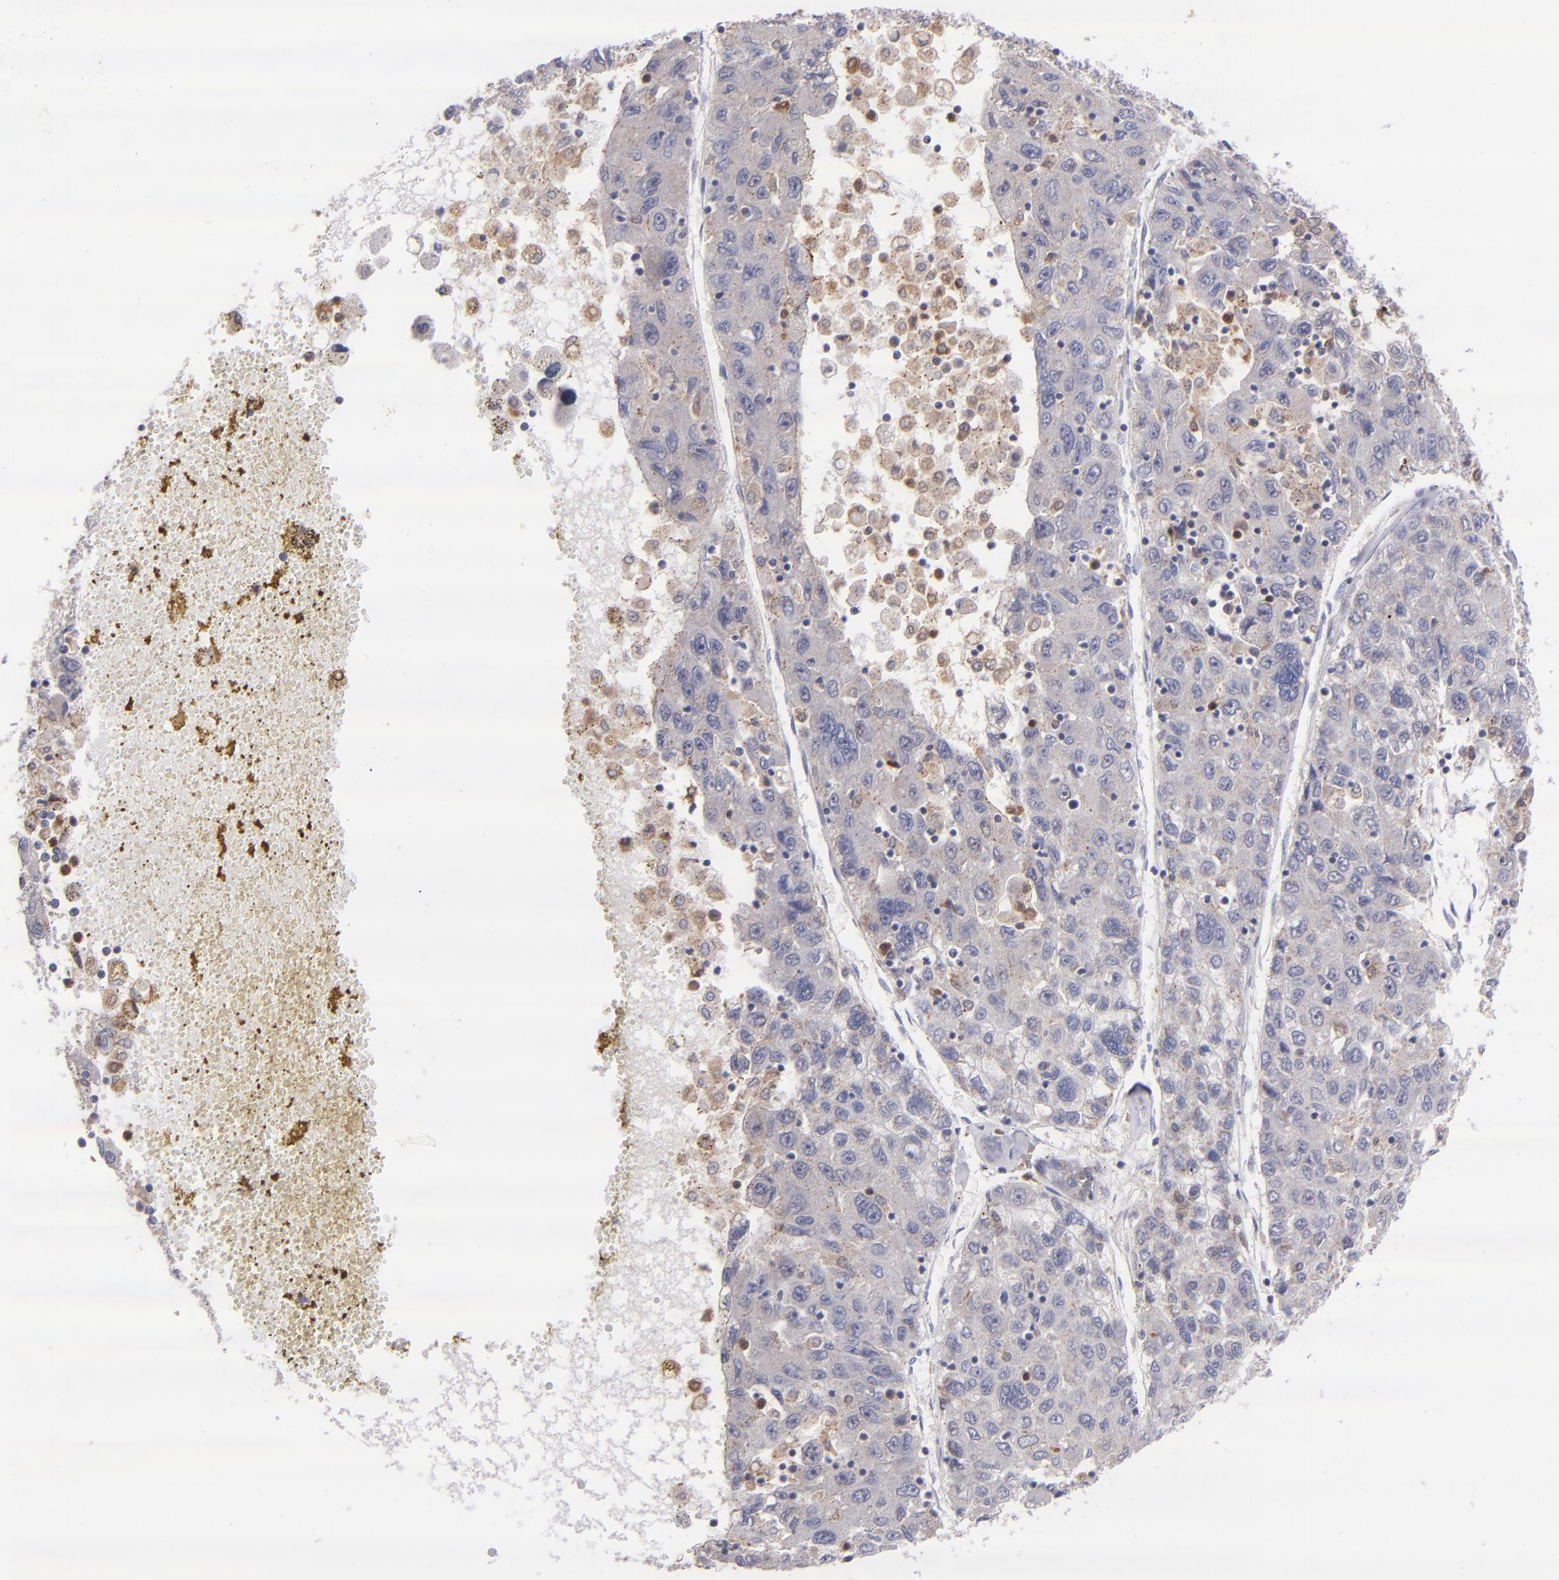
{"staining": {"intensity": "negative", "quantity": "none", "location": "none"}, "tissue": "liver cancer", "cell_type": "Tumor cells", "image_type": "cancer", "snomed": [{"axis": "morphology", "description": "Carcinoma, Hepatocellular, NOS"}, {"axis": "topography", "description": "Liver"}], "caption": "This micrograph is of liver cancer (hepatocellular carcinoma) stained with IHC to label a protein in brown with the nuclei are counter-stained blue. There is no positivity in tumor cells.", "gene": "PRKCD", "patient": {"sex": "male", "age": 49}}